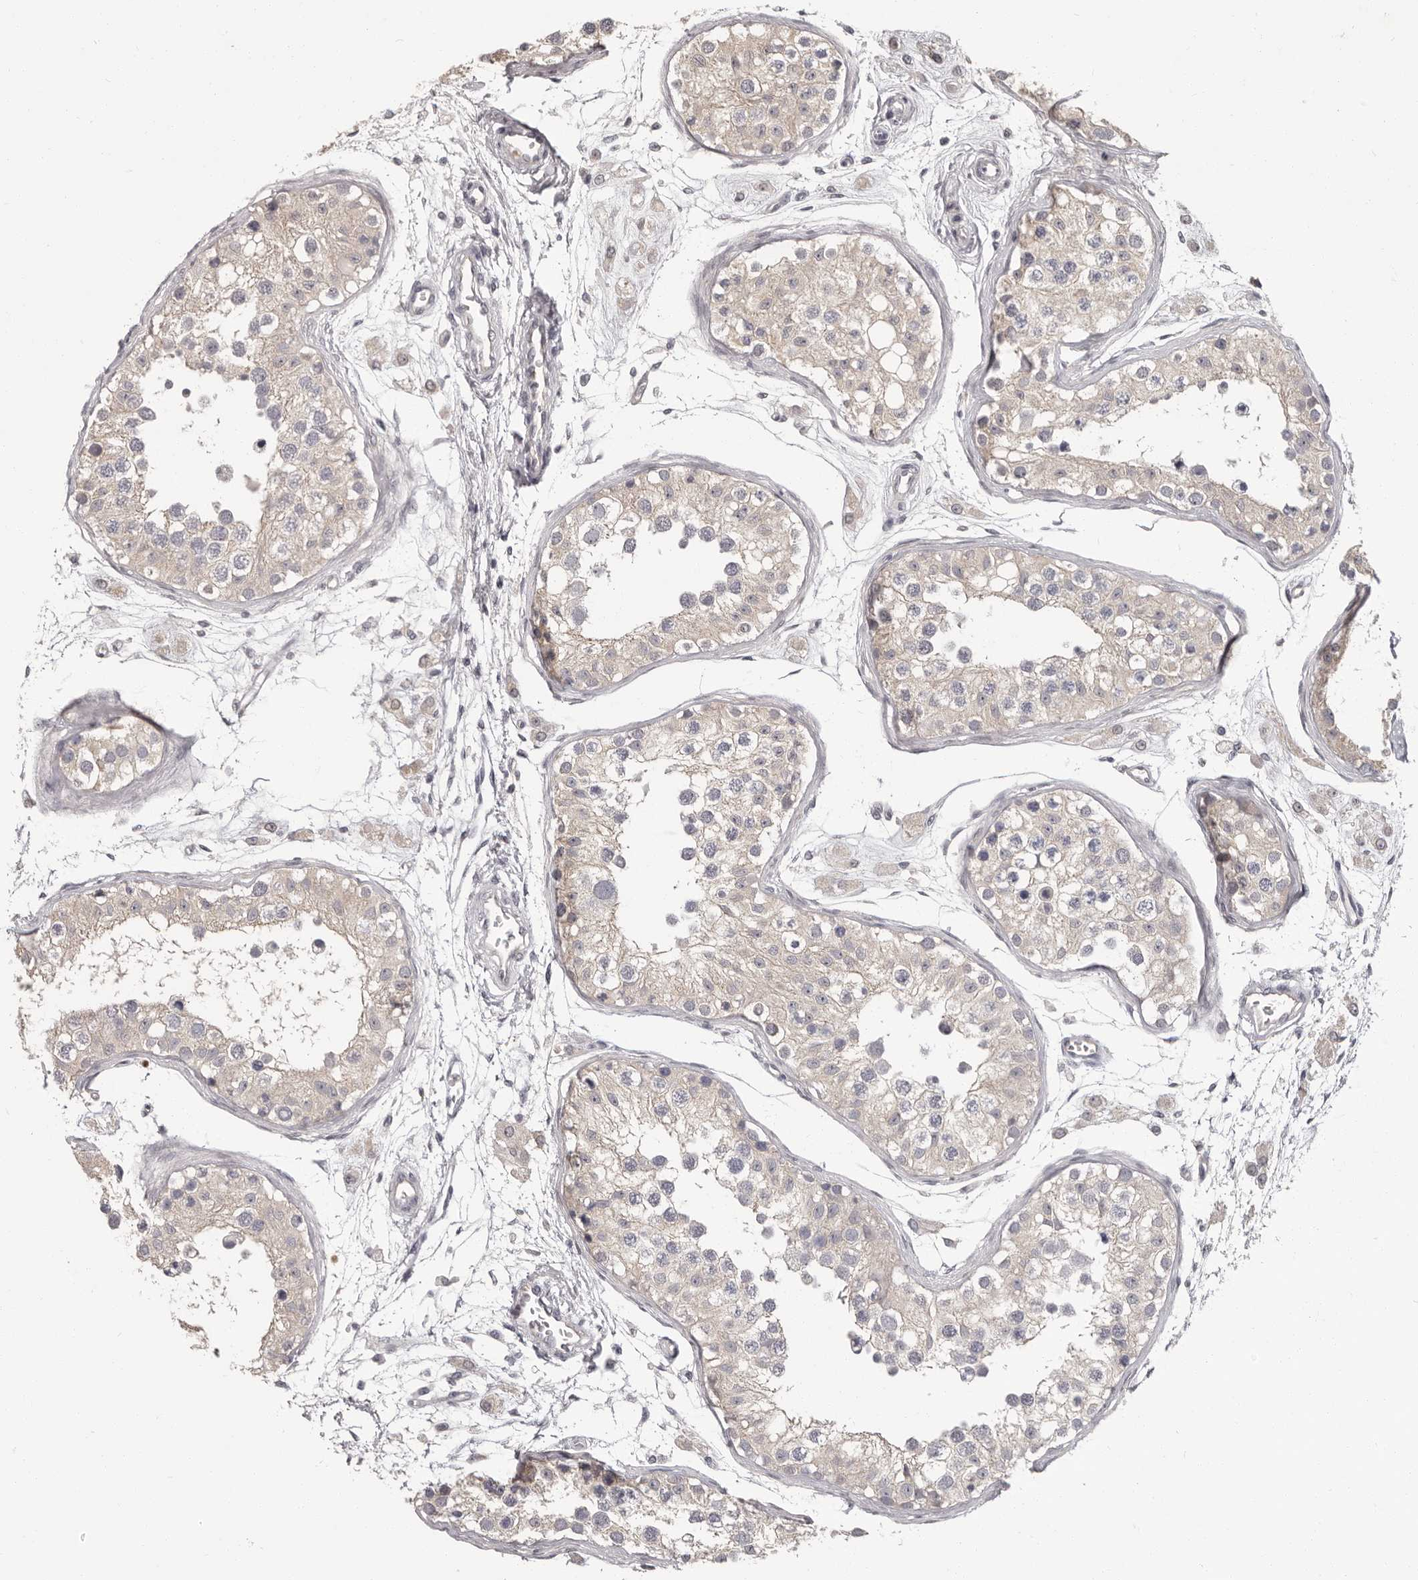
{"staining": {"intensity": "negative", "quantity": "none", "location": "none"}, "tissue": "testis", "cell_type": "Cells in seminiferous ducts", "image_type": "normal", "snomed": [{"axis": "morphology", "description": "Normal tissue, NOS"}, {"axis": "morphology", "description": "Adenocarcinoma, metastatic, NOS"}, {"axis": "topography", "description": "Testis"}], "caption": "Cells in seminiferous ducts show no significant positivity in unremarkable testis. (DAB (3,3'-diaminobenzidine) immunohistochemistry, high magnification).", "gene": "GPR157", "patient": {"sex": "male", "age": 26}}